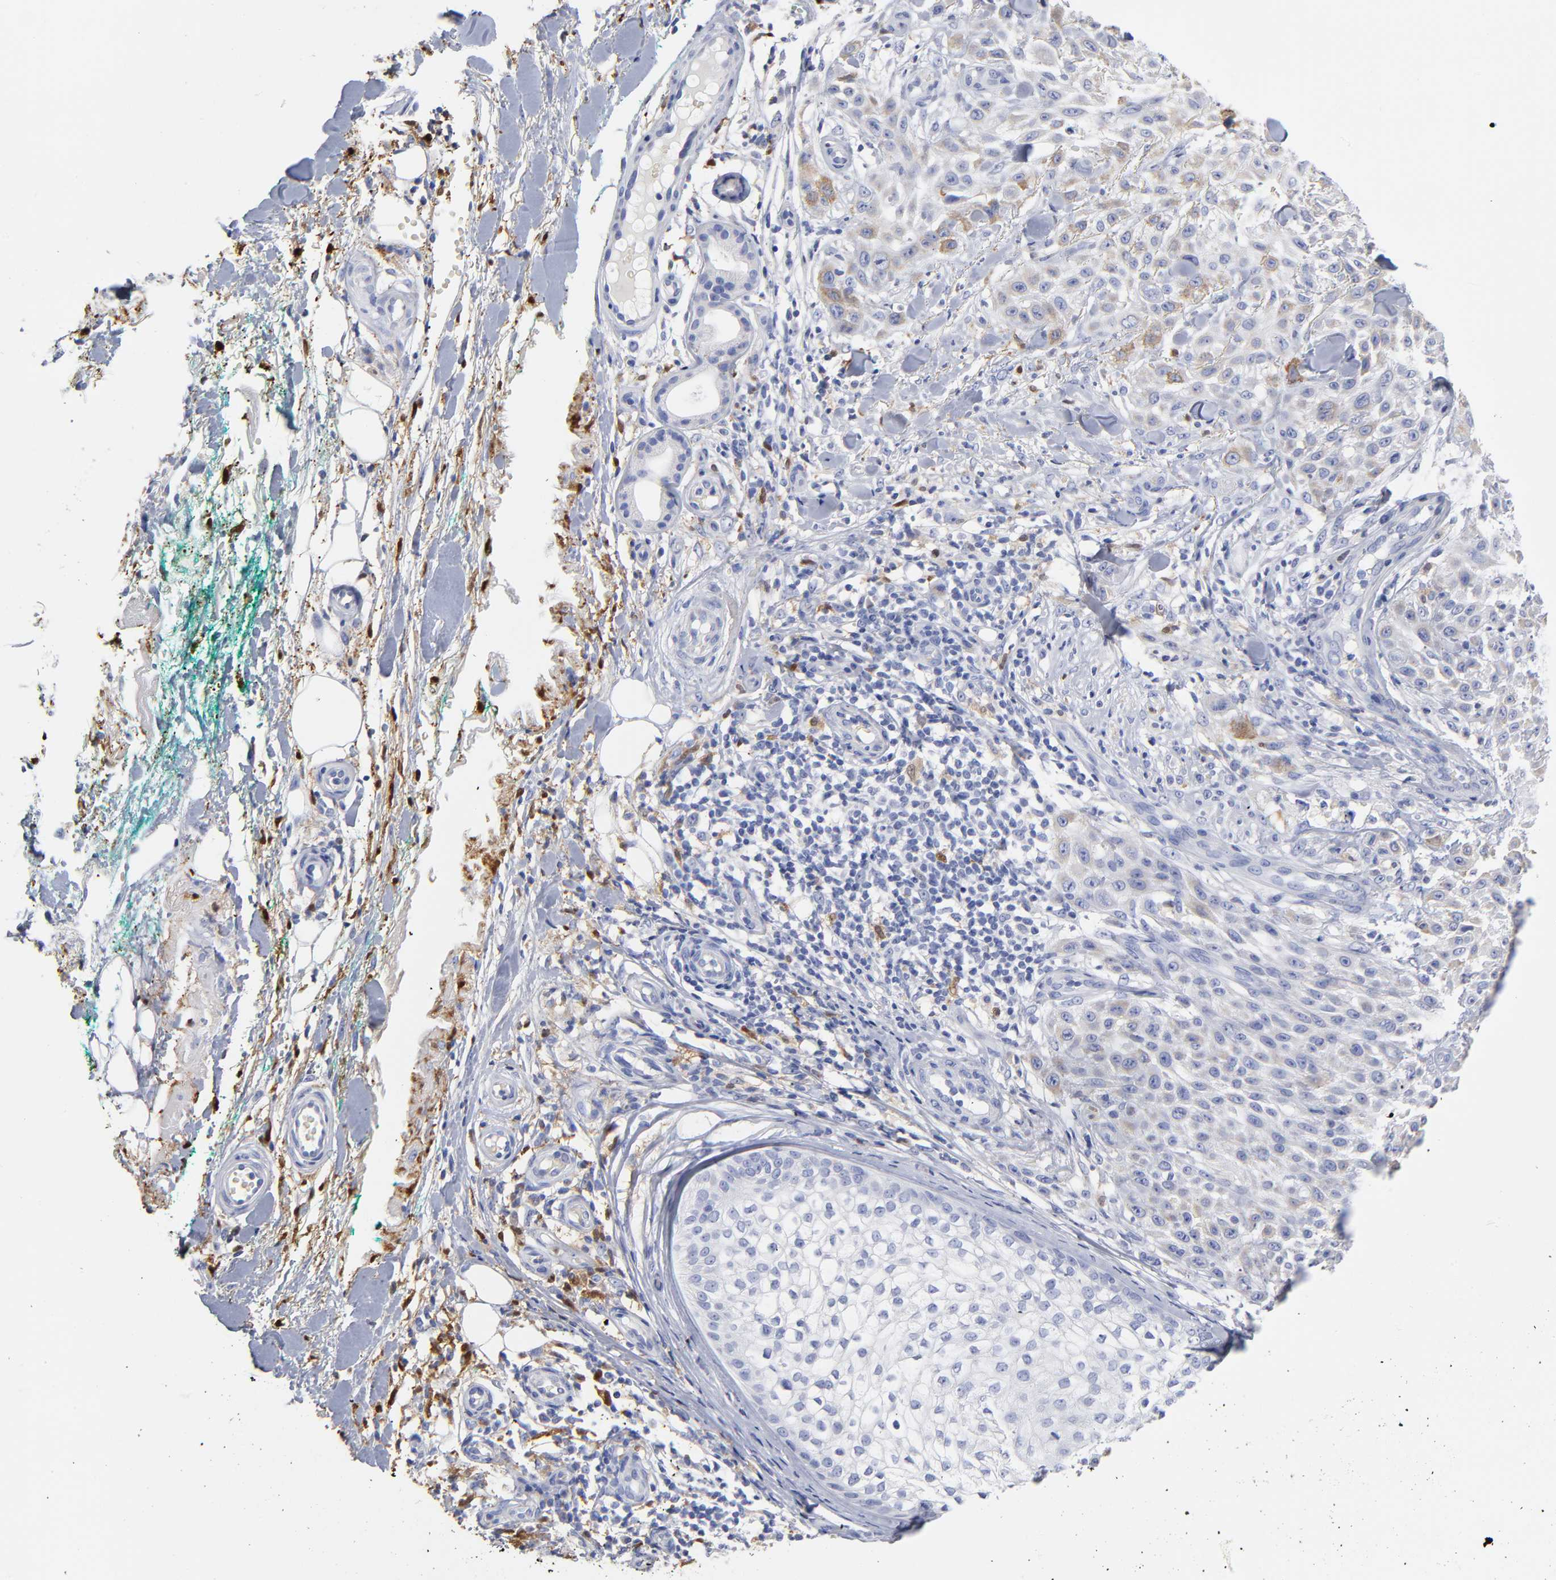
{"staining": {"intensity": "moderate", "quantity": "25%-75%", "location": "cytoplasmic/membranous"}, "tissue": "skin cancer", "cell_type": "Tumor cells", "image_type": "cancer", "snomed": [{"axis": "morphology", "description": "Squamous cell carcinoma, NOS"}, {"axis": "topography", "description": "Skin"}], "caption": "Immunohistochemistry micrograph of neoplastic tissue: squamous cell carcinoma (skin) stained using immunohistochemistry (IHC) shows medium levels of moderate protein expression localized specifically in the cytoplasmic/membranous of tumor cells, appearing as a cytoplasmic/membranous brown color.", "gene": "PTP4A1", "patient": {"sex": "female", "age": 42}}